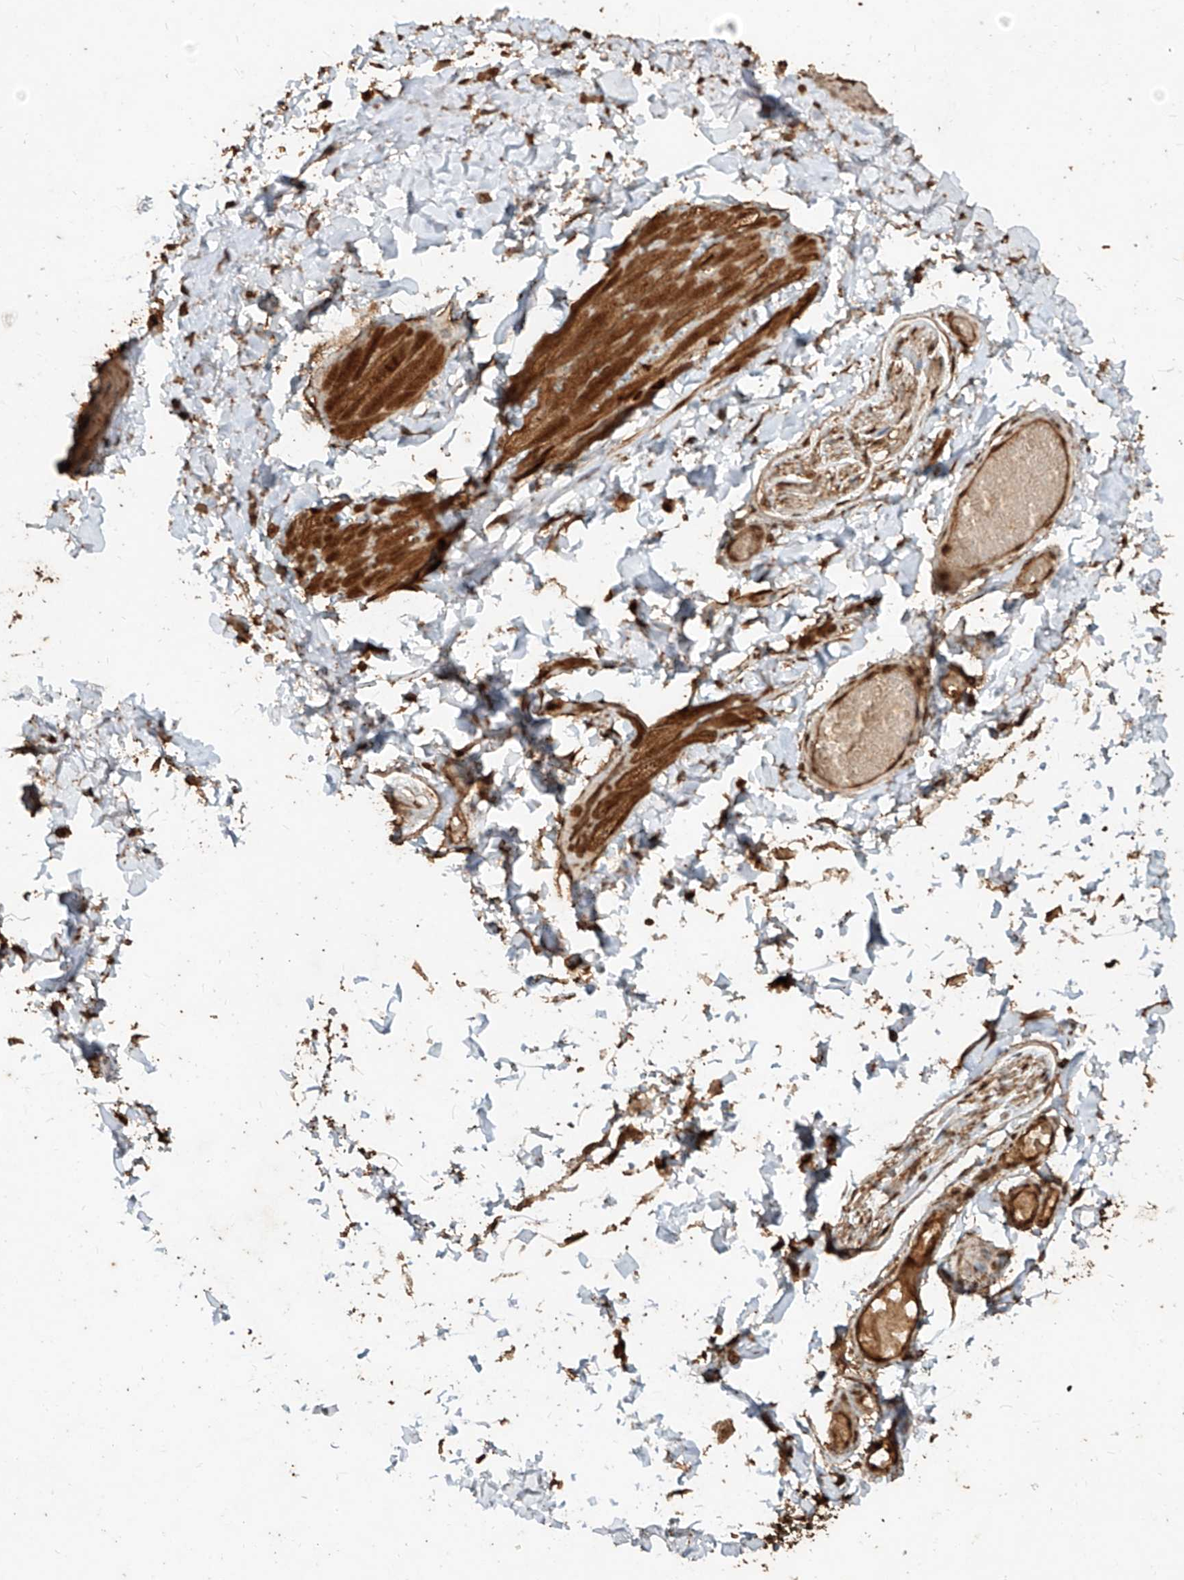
{"staining": {"intensity": "strong", "quantity": ">75%", "location": "cytoplasmic/membranous,nuclear"}, "tissue": "adipose tissue", "cell_type": "Adipocytes", "image_type": "normal", "snomed": [{"axis": "morphology", "description": "Normal tissue, NOS"}, {"axis": "topography", "description": "Adipose tissue"}, {"axis": "topography", "description": "Vascular tissue"}, {"axis": "topography", "description": "Peripheral nerve tissue"}], "caption": "A micrograph of adipose tissue stained for a protein demonstrates strong cytoplasmic/membranous,nuclear brown staining in adipocytes. (DAB IHC, brown staining for protein, blue staining for nuclei).", "gene": "ZNF660", "patient": {"sex": "male", "age": 25}}